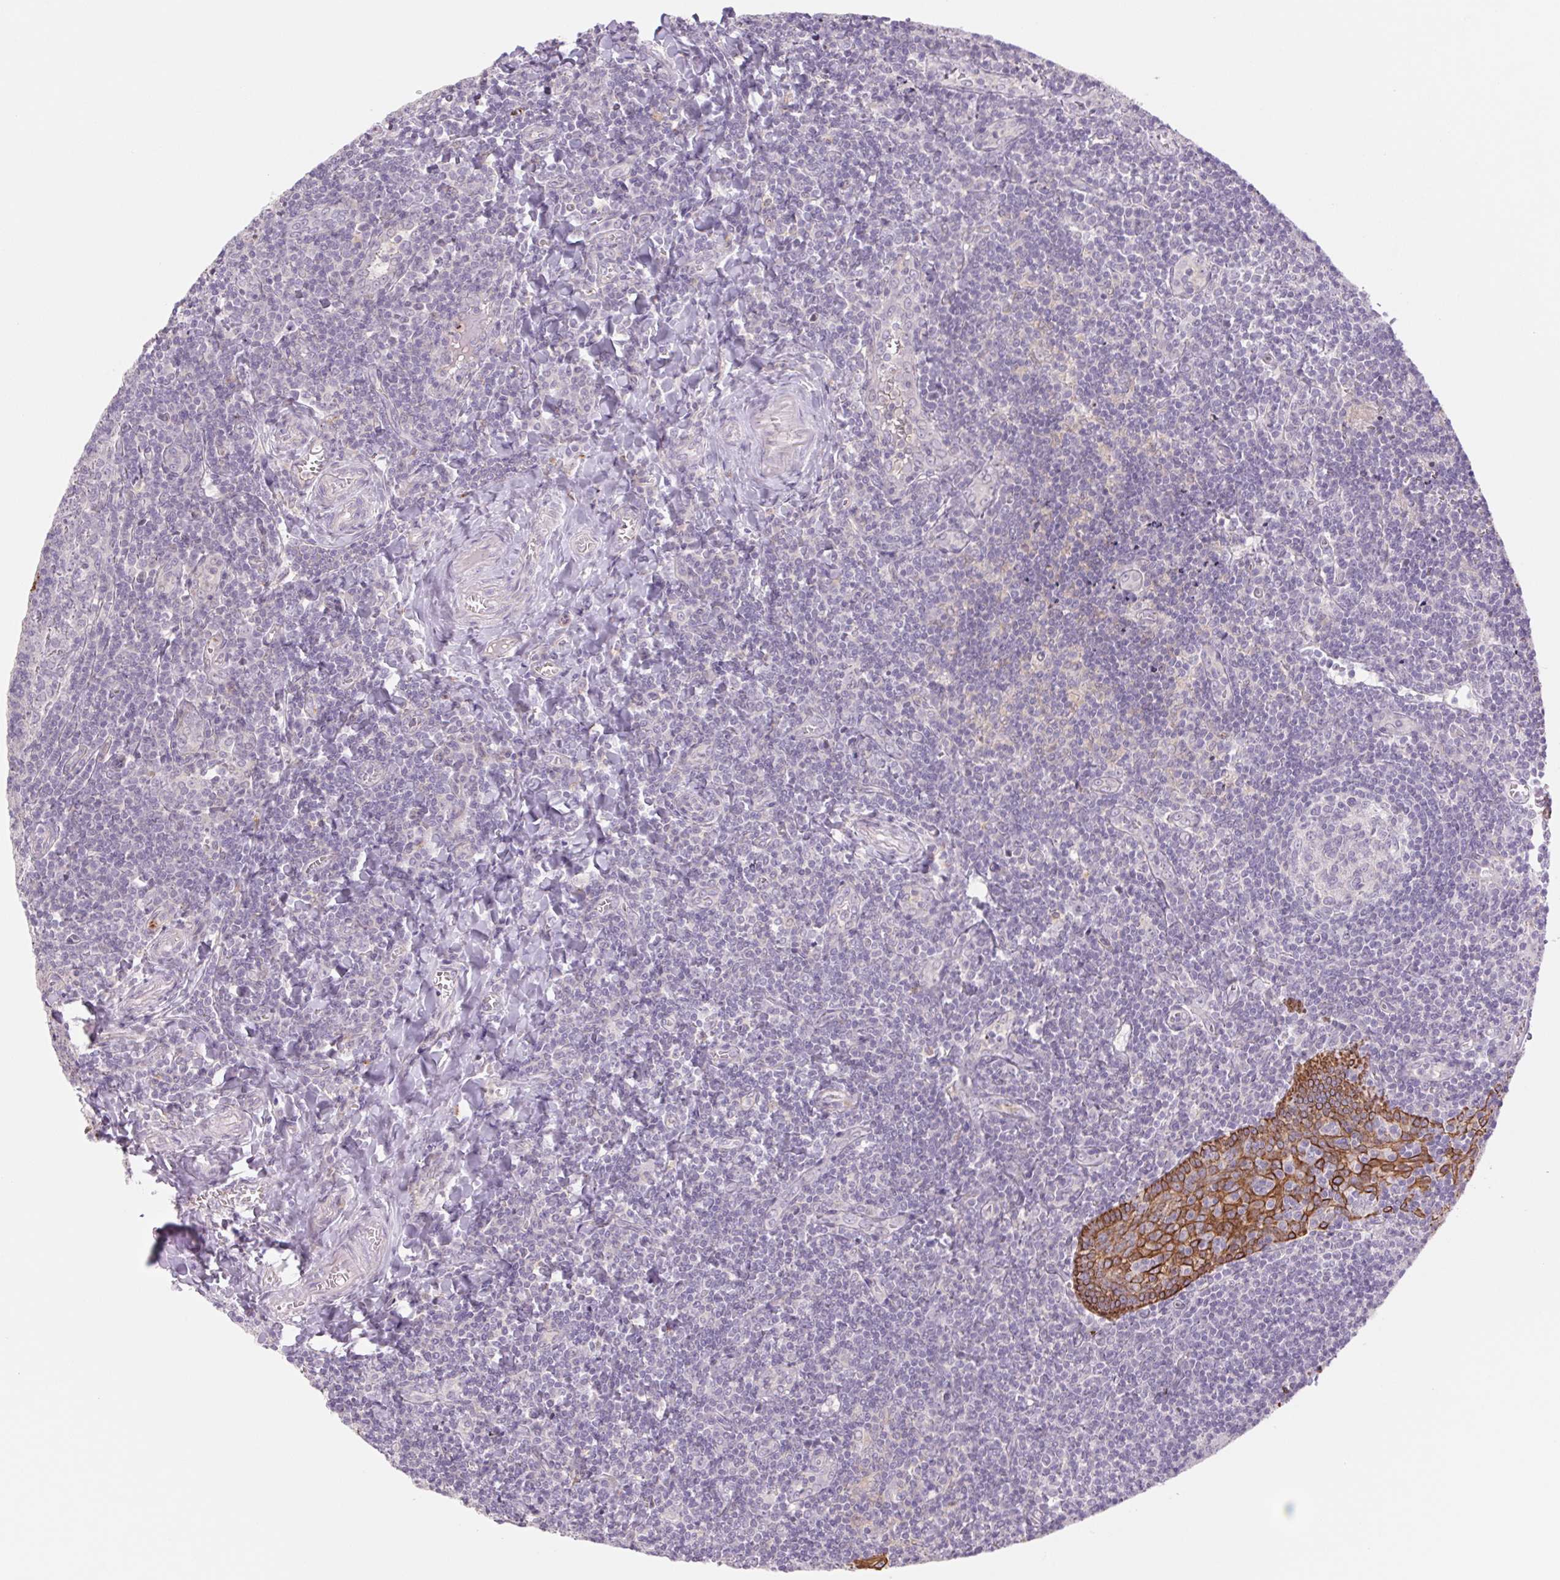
{"staining": {"intensity": "negative", "quantity": "none", "location": "none"}, "tissue": "tonsil", "cell_type": "Germinal center cells", "image_type": "normal", "snomed": [{"axis": "morphology", "description": "Normal tissue, NOS"}, {"axis": "morphology", "description": "Inflammation, NOS"}, {"axis": "topography", "description": "Tonsil"}], "caption": "Immunohistochemistry image of benign tonsil stained for a protein (brown), which reveals no positivity in germinal center cells.", "gene": "KRT1", "patient": {"sex": "female", "age": 31}}